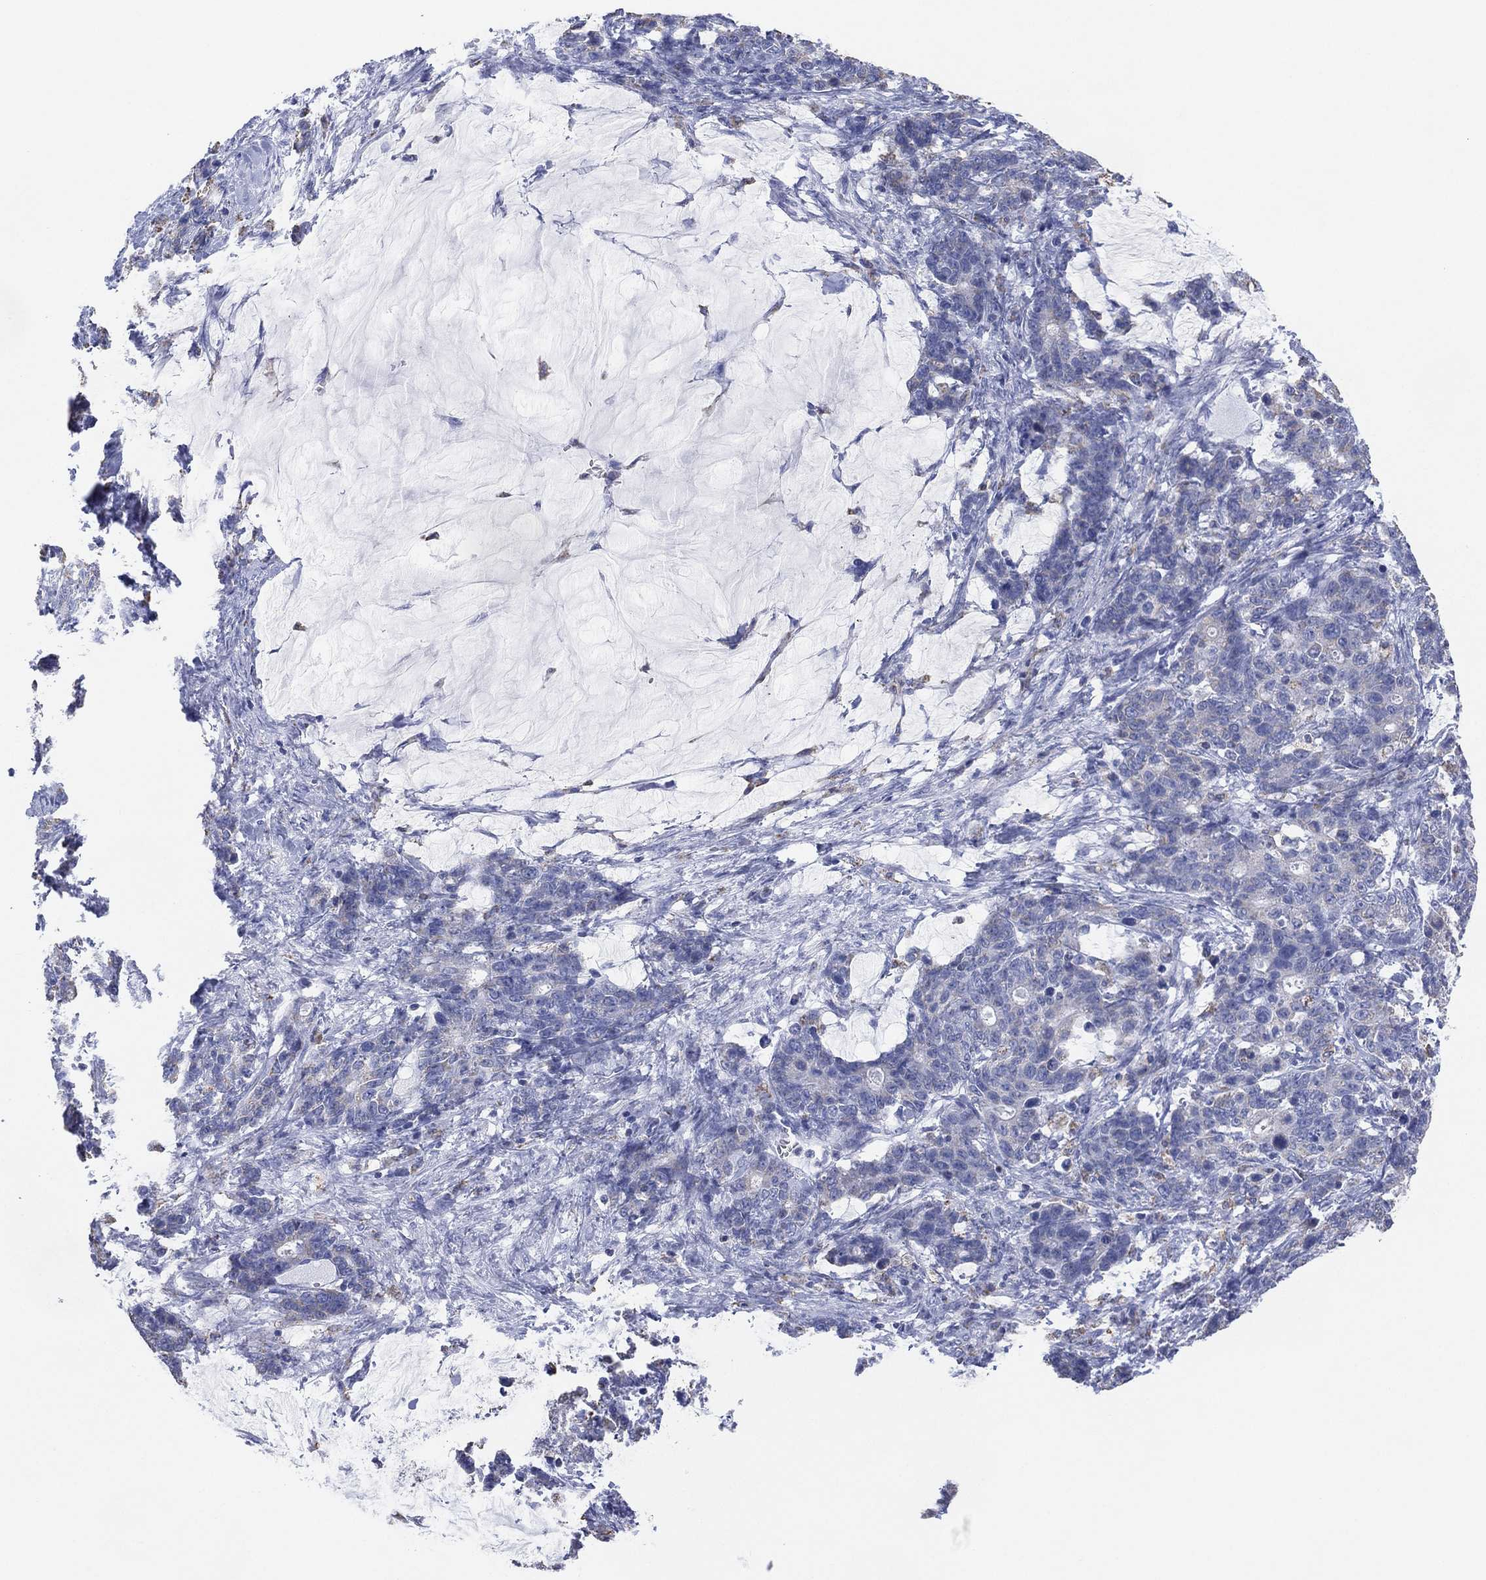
{"staining": {"intensity": "negative", "quantity": "none", "location": "none"}, "tissue": "stomach cancer", "cell_type": "Tumor cells", "image_type": "cancer", "snomed": [{"axis": "morphology", "description": "Normal tissue, NOS"}, {"axis": "morphology", "description": "Adenocarcinoma, NOS"}, {"axis": "topography", "description": "Stomach"}], "caption": "A high-resolution micrograph shows IHC staining of stomach adenocarcinoma, which displays no significant positivity in tumor cells.", "gene": "CFTR", "patient": {"sex": "female", "age": 64}}